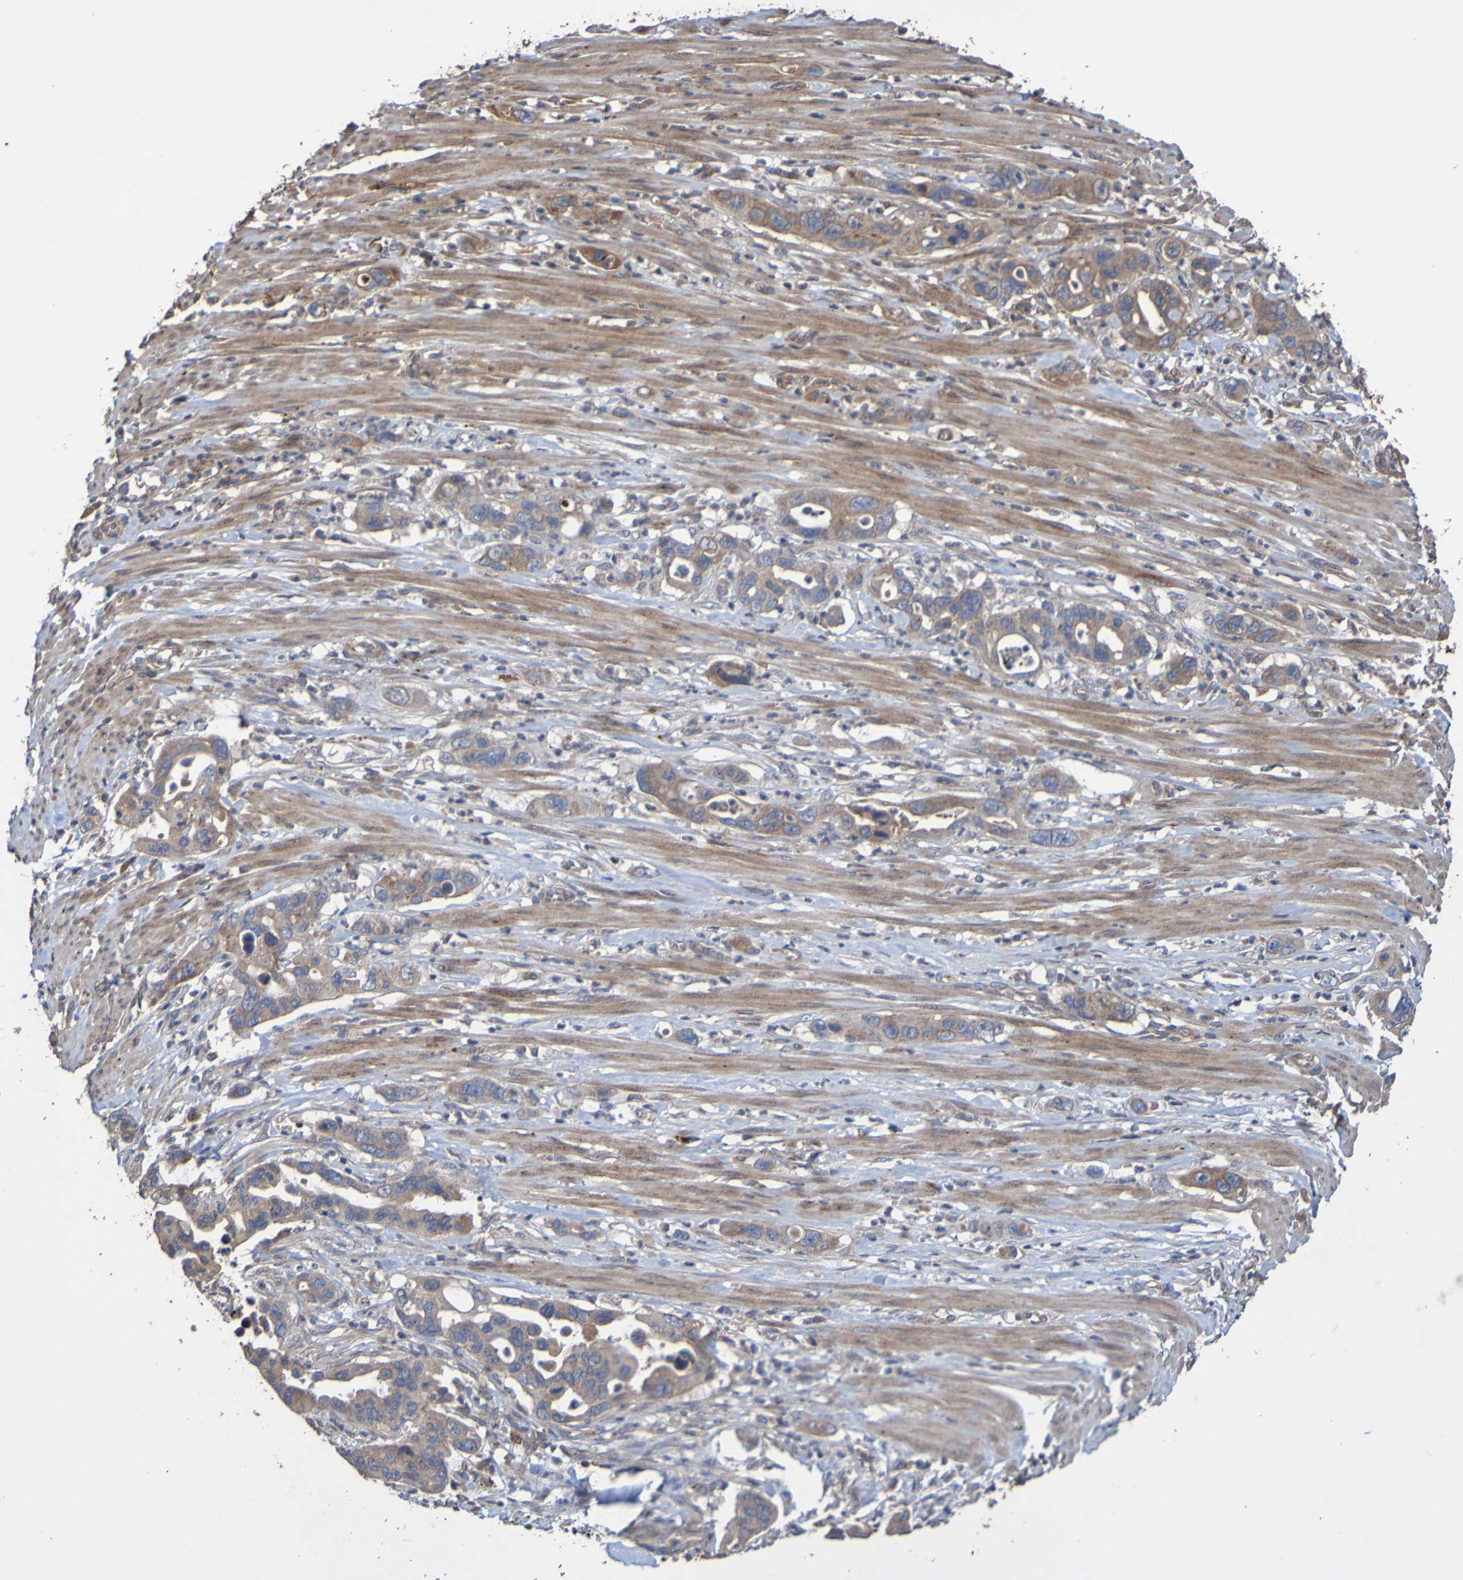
{"staining": {"intensity": "weak", "quantity": ">75%", "location": "cytoplasmic/membranous"}, "tissue": "pancreatic cancer", "cell_type": "Tumor cells", "image_type": "cancer", "snomed": [{"axis": "morphology", "description": "Adenocarcinoma, NOS"}, {"axis": "topography", "description": "Pancreas"}], "caption": "A brown stain labels weak cytoplasmic/membranous staining of a protein in adenocarcinoma (pancreatic) tumor cells.", "gene": "UCN", "patient": {"sex": "female", "age": 71}}